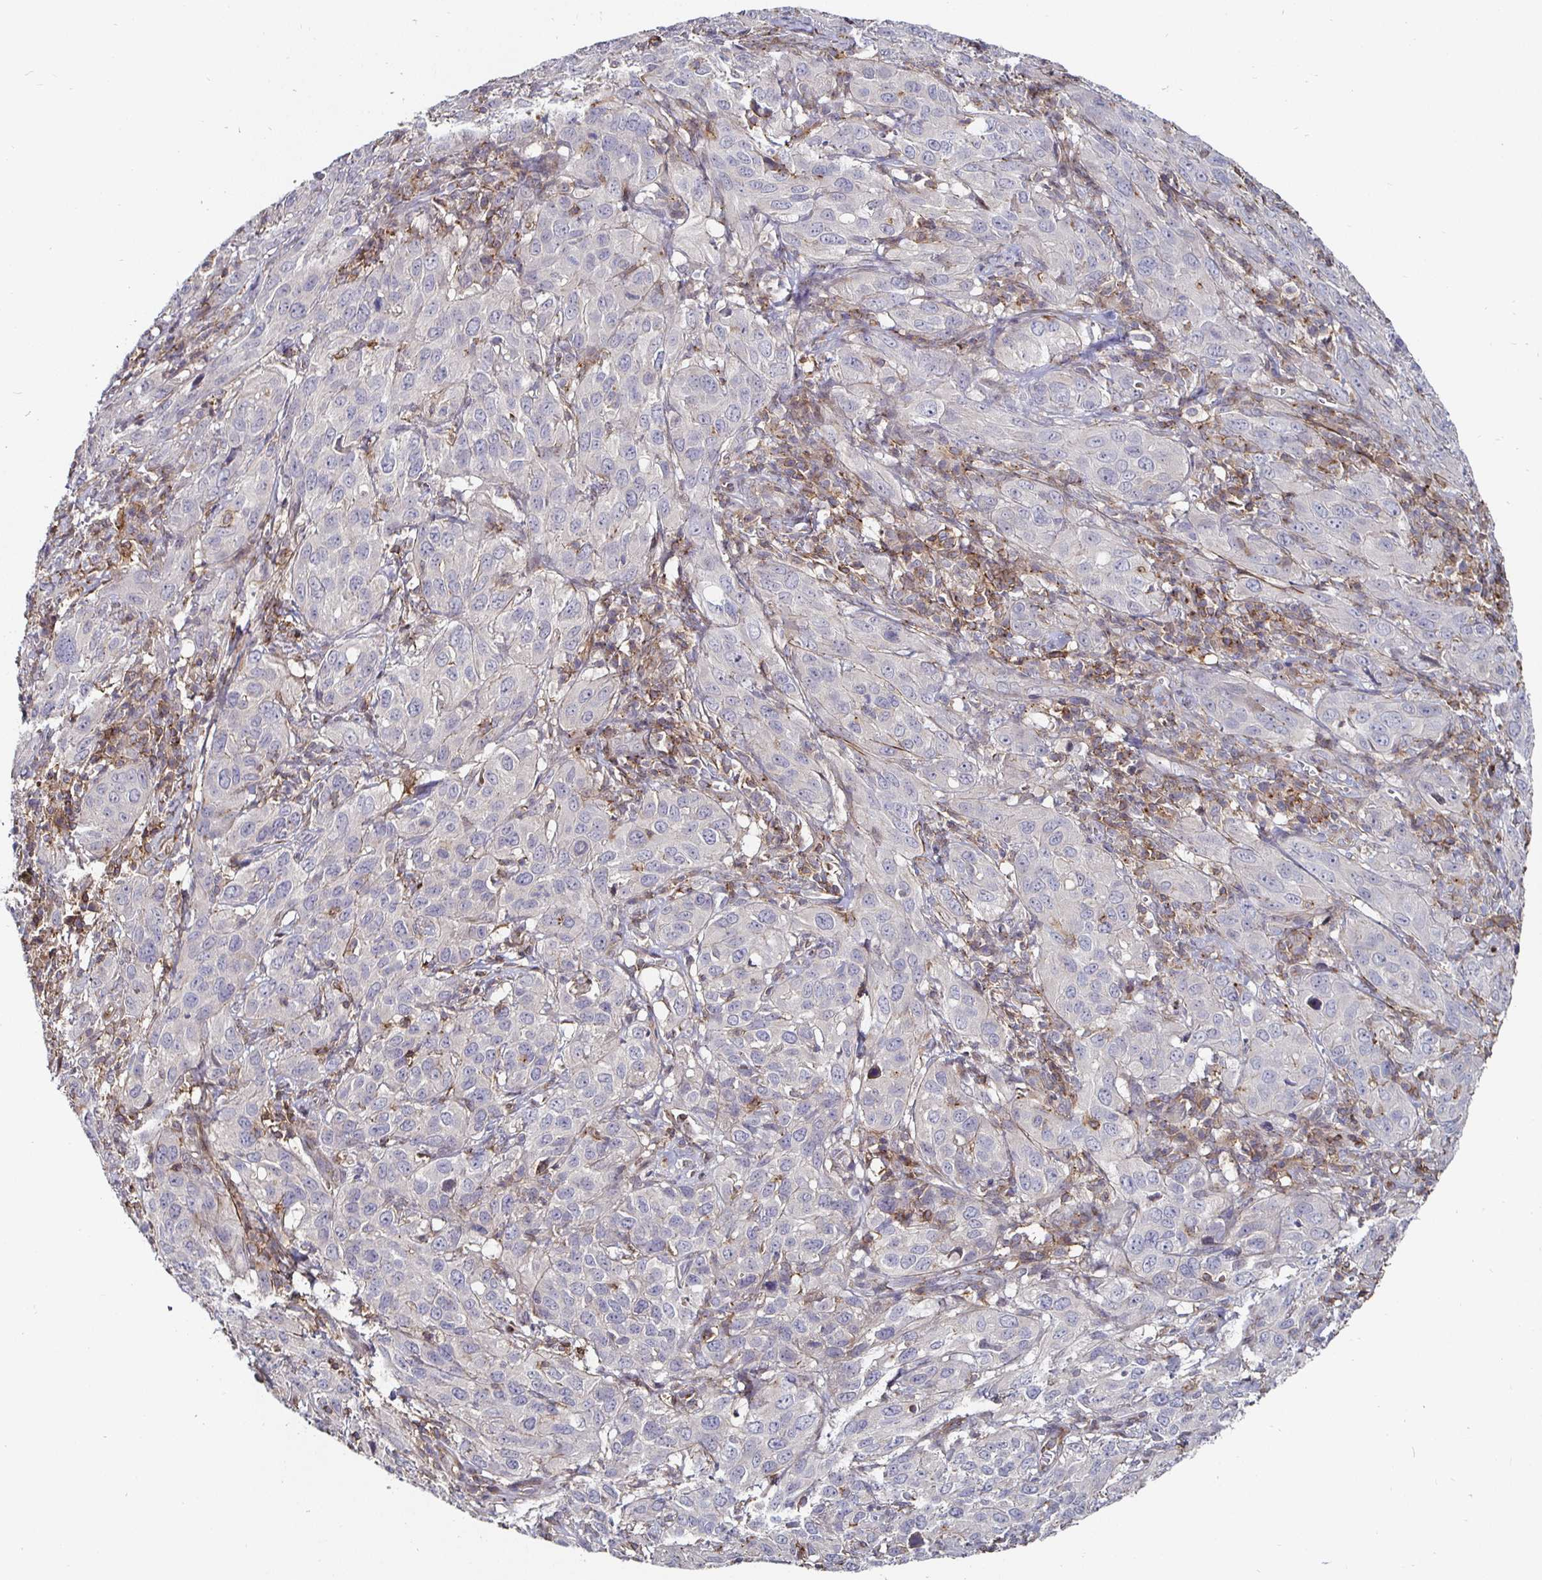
{"staining": {"intensity": "negative", "quantity": "none", "location": "none"}, "tissue": "cervical cancer", "cell_type": "Tumor cells", "image_type": "cancer", "snomed": [{"axis": "morphology", "description": "Normal tissue, NOS"}, {"axis": "morphology", "description": "Squamous cell carcinoma, NOS"}, {"axis": "topography", "description": "Cervix"}], "caption": "Cervical squamous cell carcinoma was stained to show a protein in brown. There is no significant expression in tumor cells.", "gene": "GJA4", "patient": {"sex": "female", "age": 51}}